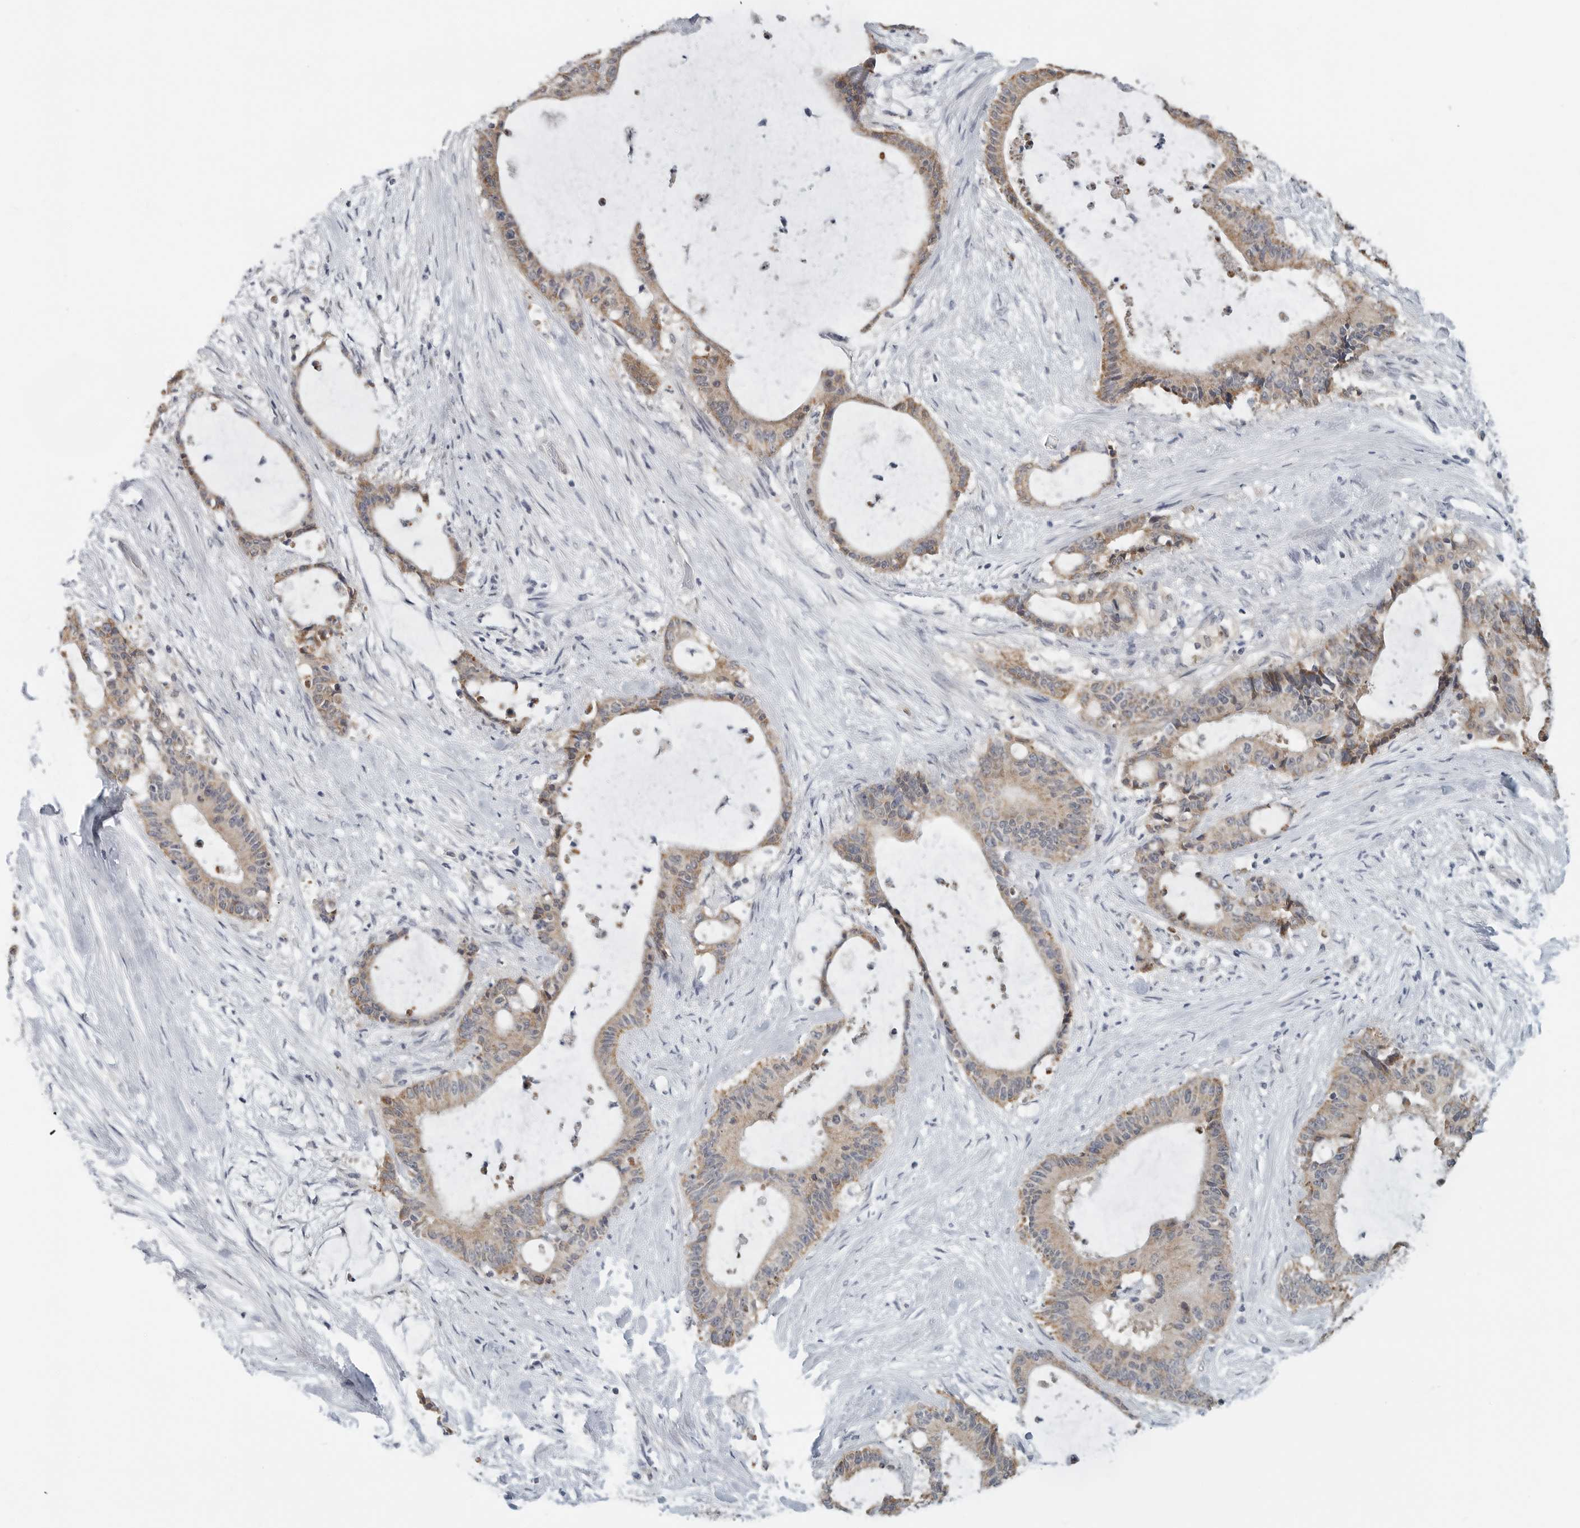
{"staining": {"intensity": "moderate", "quantity": ">75%", "location": "cytoplasmic/membranous"}, "tissue": "liver cancer", "cell_type": "Tumor cells", "image_type": "cancer", "snomed": [{"axis": "morphology", "description": "Normal tissue, NOS"}, {"axis": "morphology", "description": "Cholangiocarcinoma"}, {"axis": "topography", "description": "Liver"}, {"axis": "topography", "description": "Peripheral nerve tissue"}], "caption": "Human cholangiocarcinoma (liver) stained with a protein marker shows moderate staining in tumor cells.", "gene": "IL12RB2", "patient": {"sex": "female", "age": 73}}